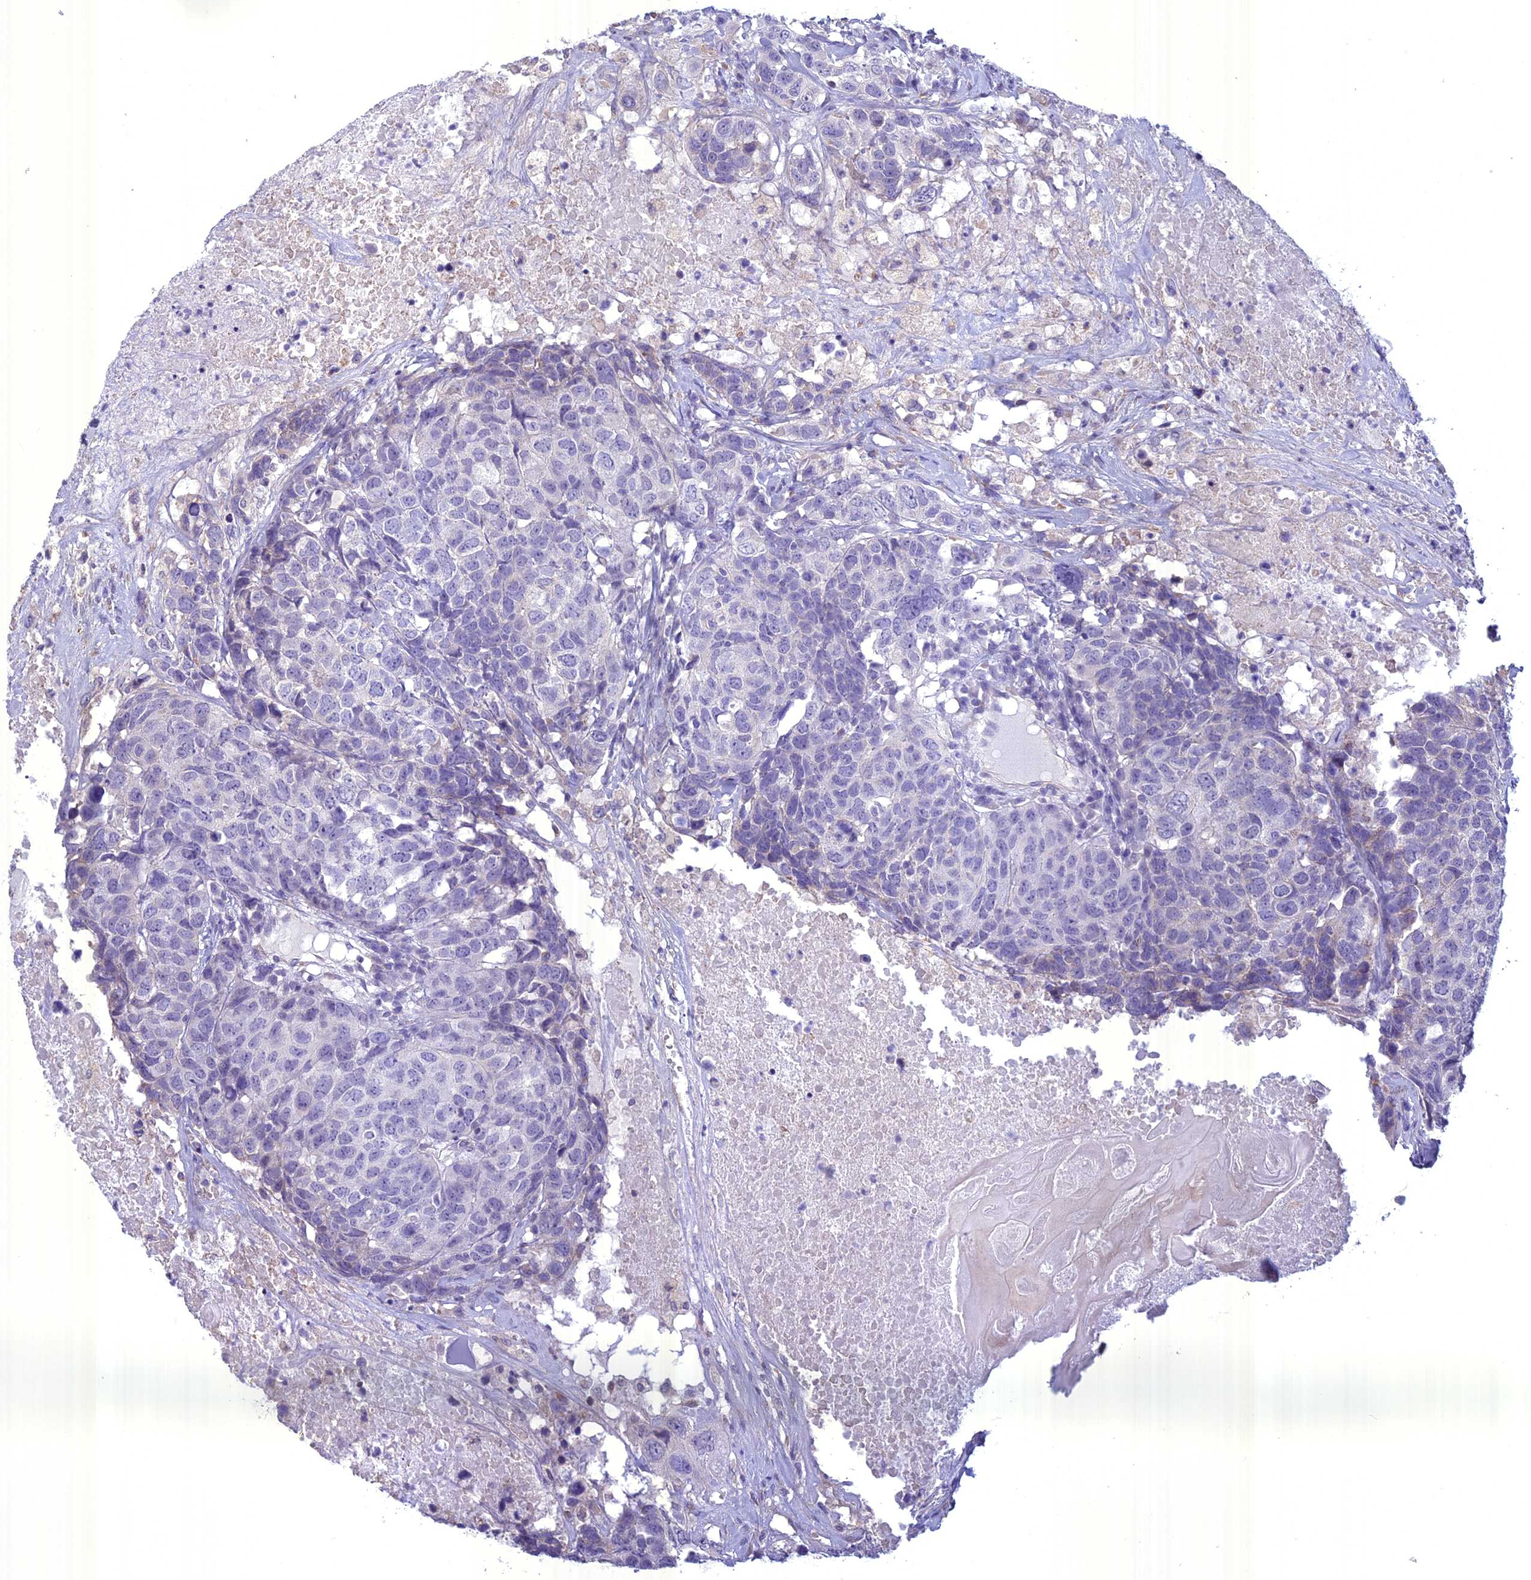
{"staining": {"intensity": "negative", "quantity": "none", "location": "none"}, "tissue": "head and neck cancer", "cell_type": "Tumor cells", "image_type": "cancer", "snomed": [{"axis": "morphology", "description": "Squamous cell carcinoma, NOS"}, {"axis": "topography", "description": "Head-Neck"}], "caption": "Micrograph shows no protein positivity in tumor cells of squamous cell carcinoma (head and neck) tissue. Brightfield microscopy of immunohistochemistry stained with DAB (3,3'-diaminobenzidine) (brown) and hematoxylin (blue), captured at high magnification.", "gene": "SPHKAP", "patient": {"sex": "male", "age": 66}}